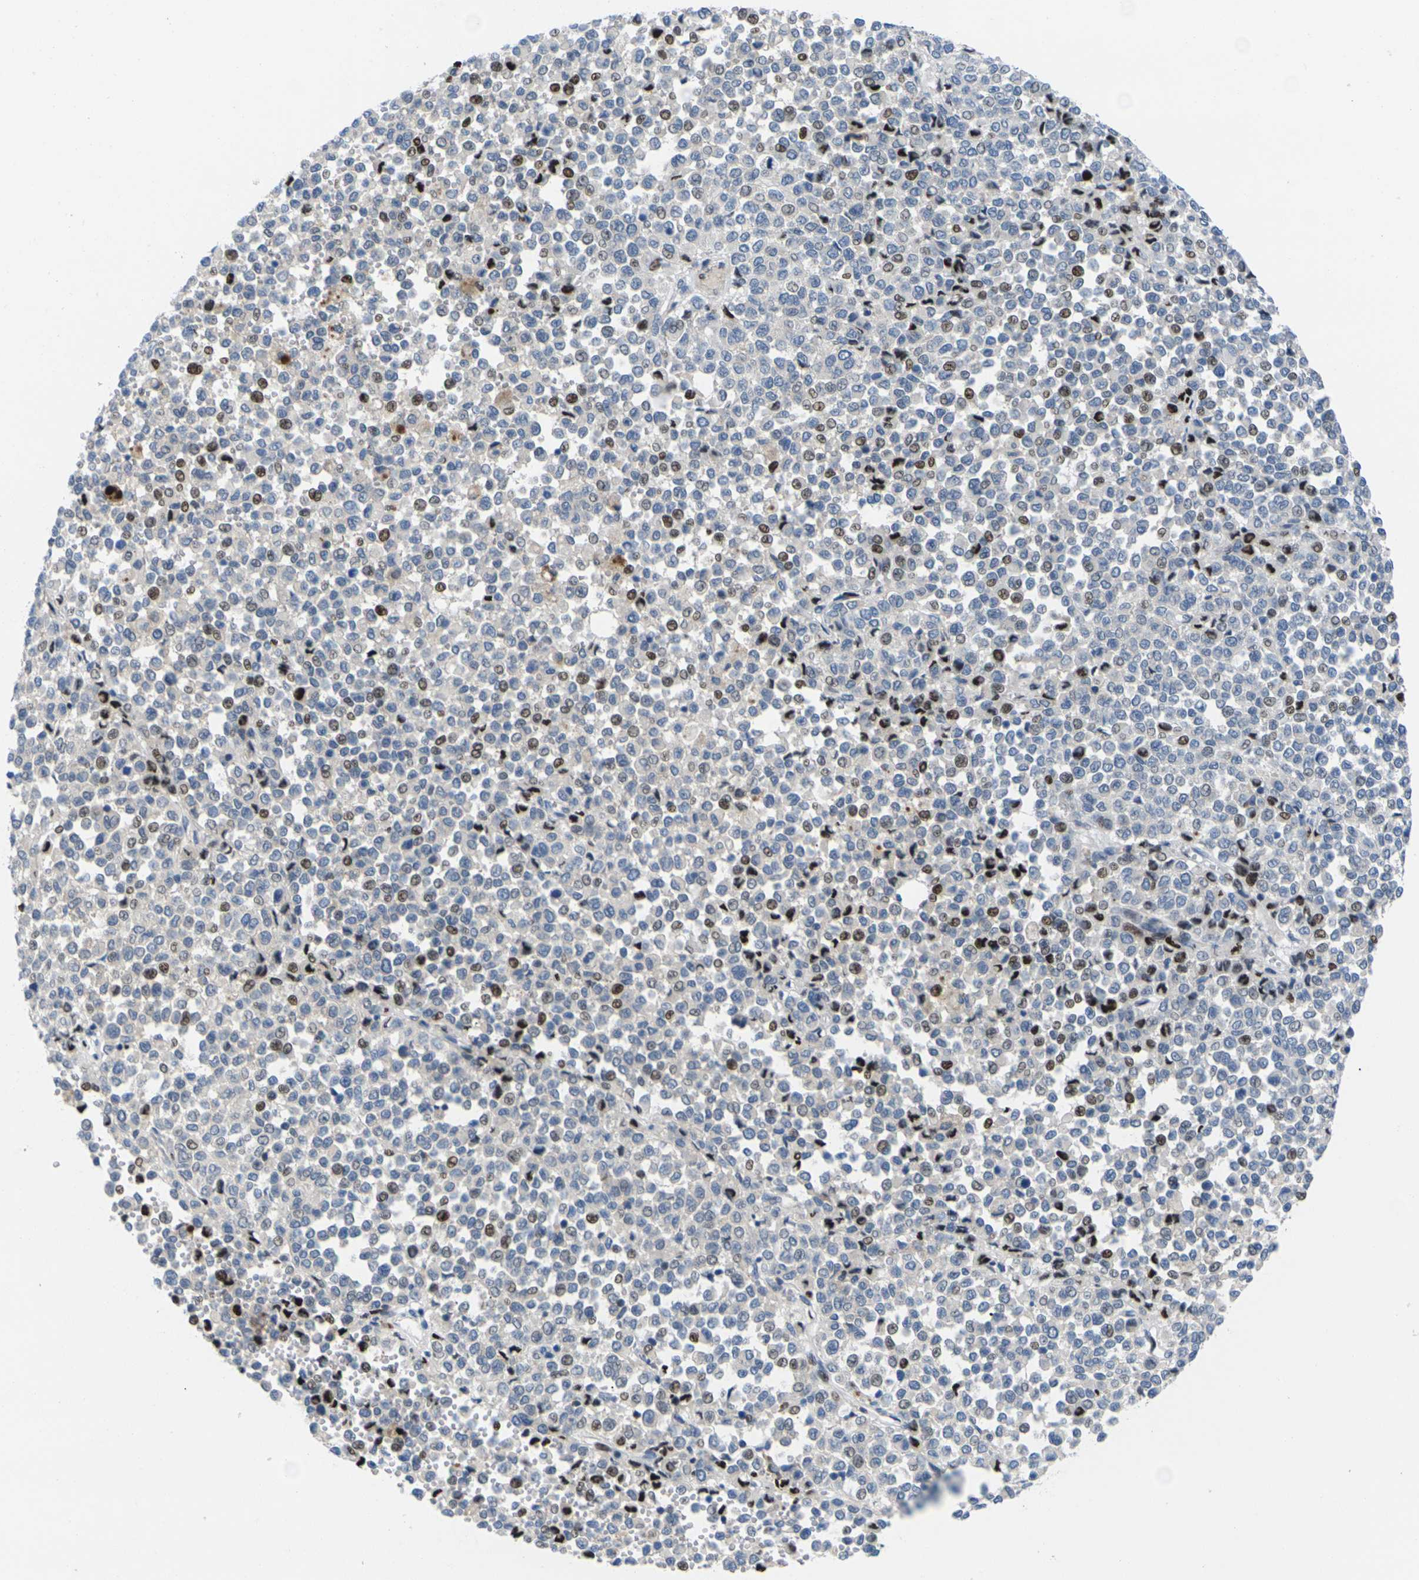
{"staining": {"intensity": "moderate", "quantity": "25%-75%", "location": "nuclear"}, "tissue": "melanoma", "cell_type": "Tumor cells", "image_type": "cancer", "snomed": [{"axis": "morphology", "description": "Malignant melanoma, Metastatic site"}, {"axis": "topography", "description": "Pancreas"}], "caption": "The photomicrograph displays immunohistochemical staining of malignant melanoma (metastatic site). There is moderate nuclear staining is identified in approximately 25%-75% of tumor cells.", "gene": "RPS6KA3", "patient": {"sex": "female", "age": 30}}